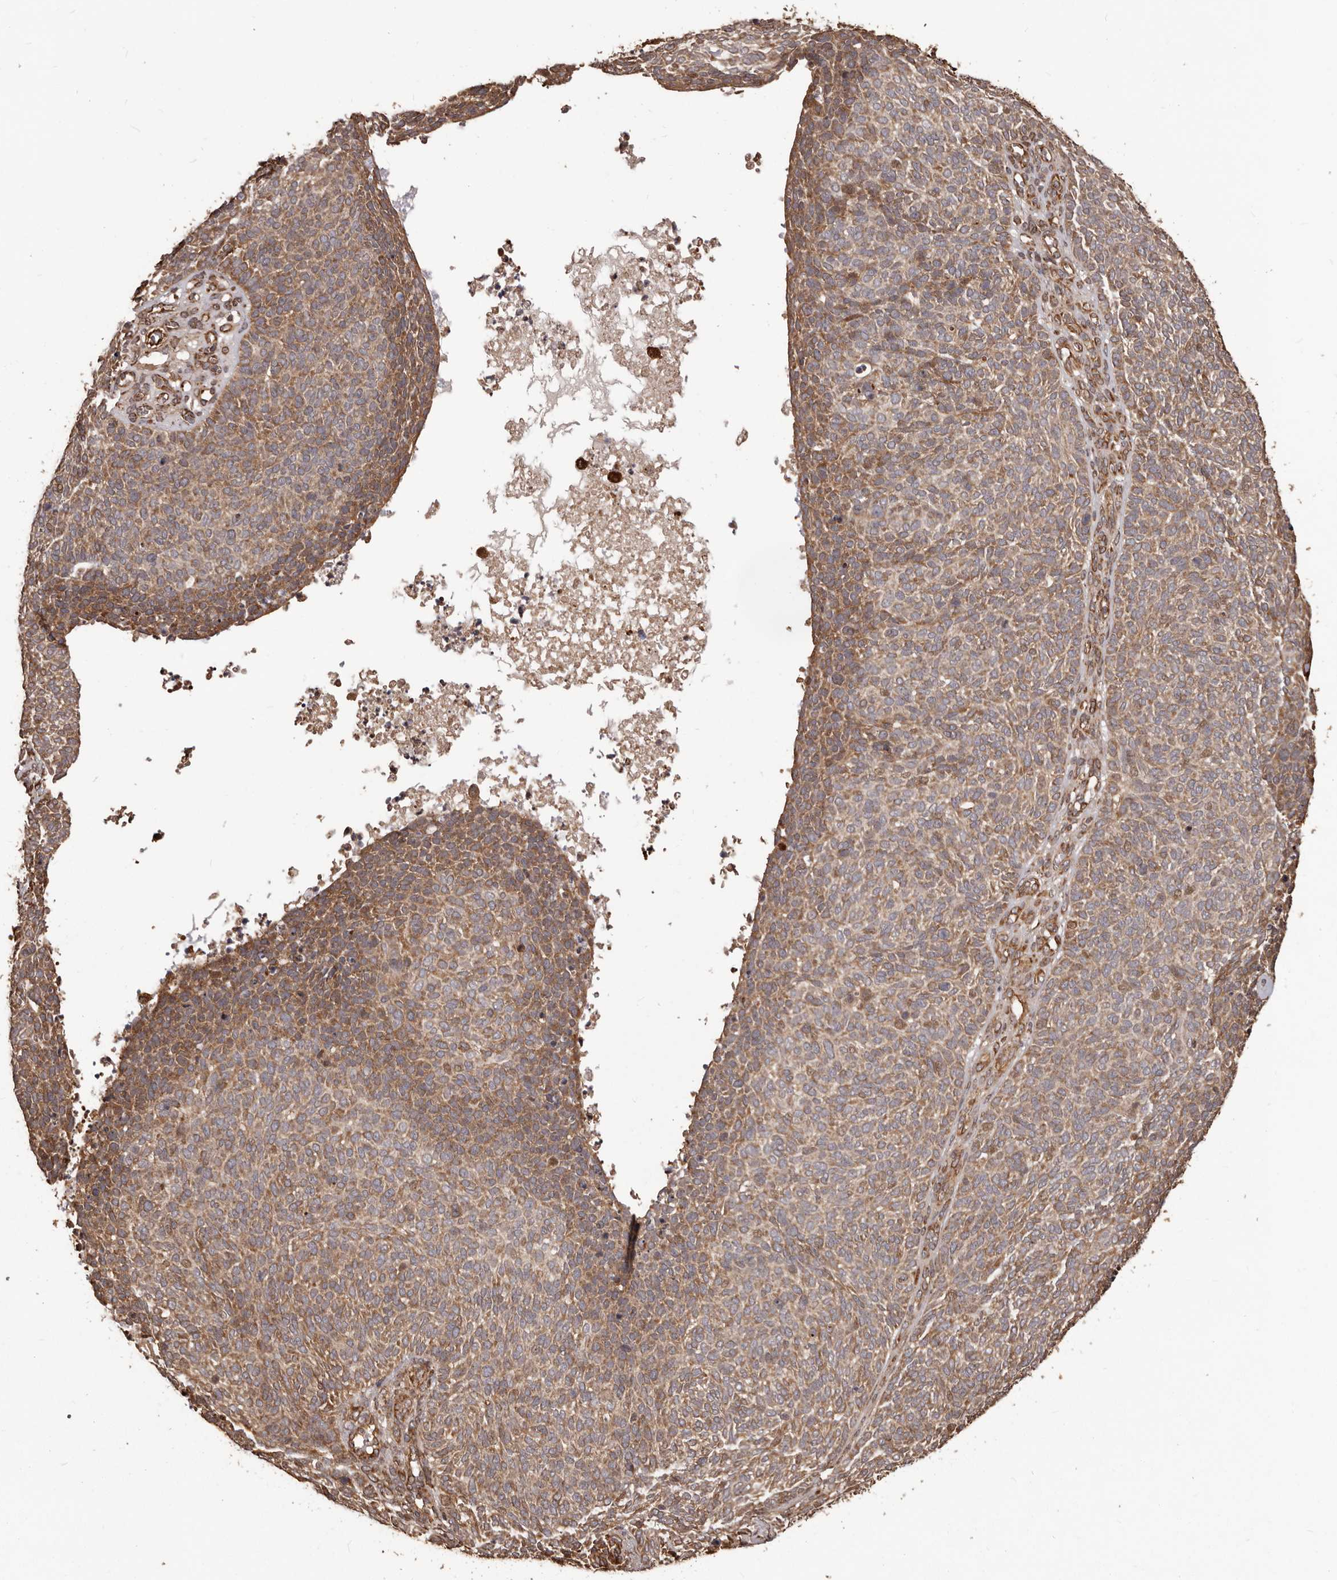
{"staining": {"intensity": "moderate", "quantity": "25%-75%", "location": "cytoplasmic/membranous"}, "tissue": "skin cancer", "cell_type": "Tumor cells", "image_type": "cancer", "snomed": [{"axis": "morphology", "description": "Squamous cell carcinoma, NOS"}, {"axis": "topography", "description": "Skin"}], "caption": "Immunohistochemistry (IHC) histopathology image of neoplastic tissue: skin cancer stained using immunohistochemistry demonstrates medium levels of moderate protein expression localized specifically in the cytoplasmic/membranous of tumor cells, appearing as a cytoplasmic/membranous brown color.", "gene": "MTO1", "patient": {"sex": "female", "age": 90}}